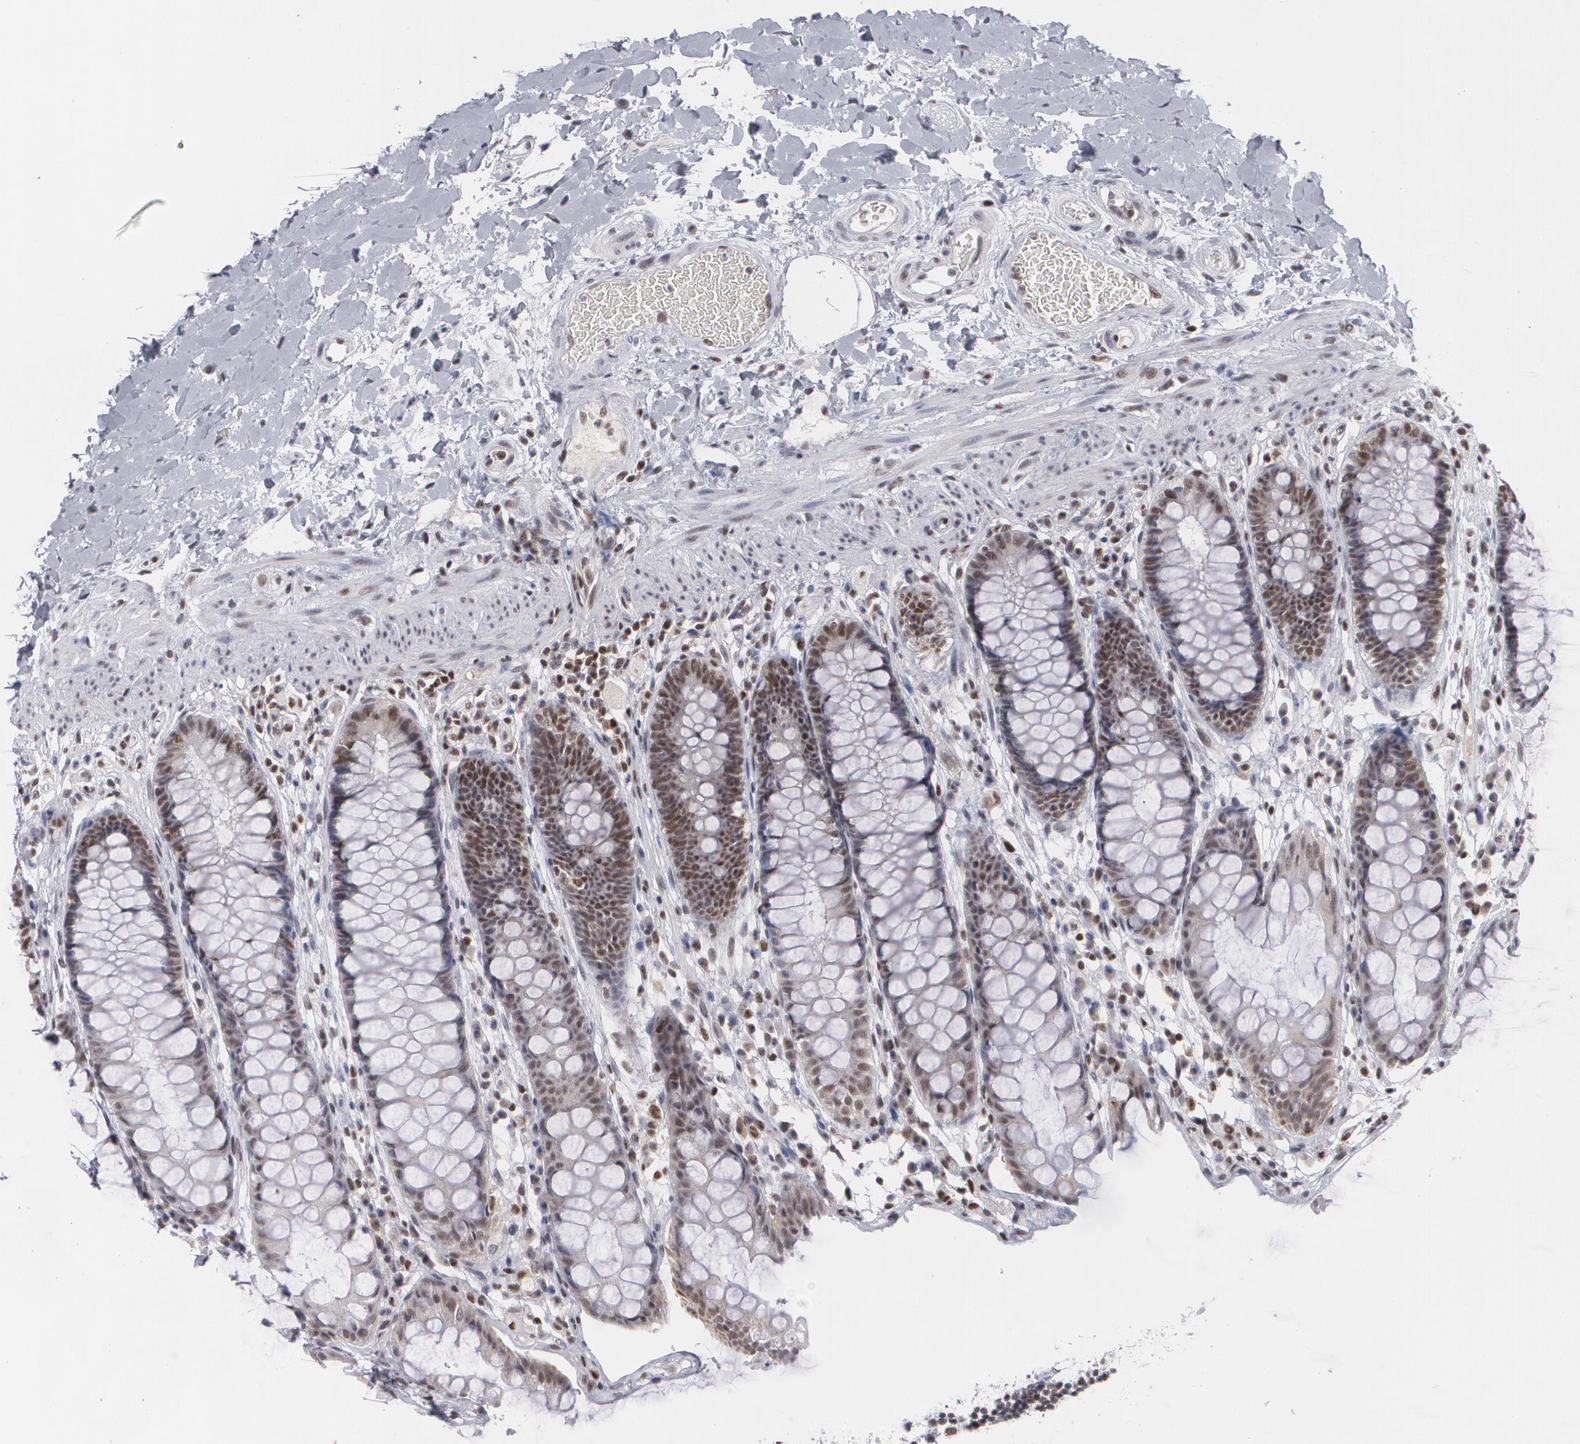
{"staining": {"intensity": "moderate", "quantity": "25%-75%", "location": "cytoplasmic/membranous,nuclear"}, "tissue": "rectum", "cell_type": "Glandular cells", "image_type": "normal", "snomed": [{"axis": "morphology", "description": "Normal tissue, NOS"}, {"axis": "topography", "description": "Rectum"}], "caption": "Normal rectum displays moderate cytoplasmic/membranous,nuclear expression in about 25%-75% of glandular cells.", "gene": "MCL1", "patient": {"sex": "female", "age": 46}}